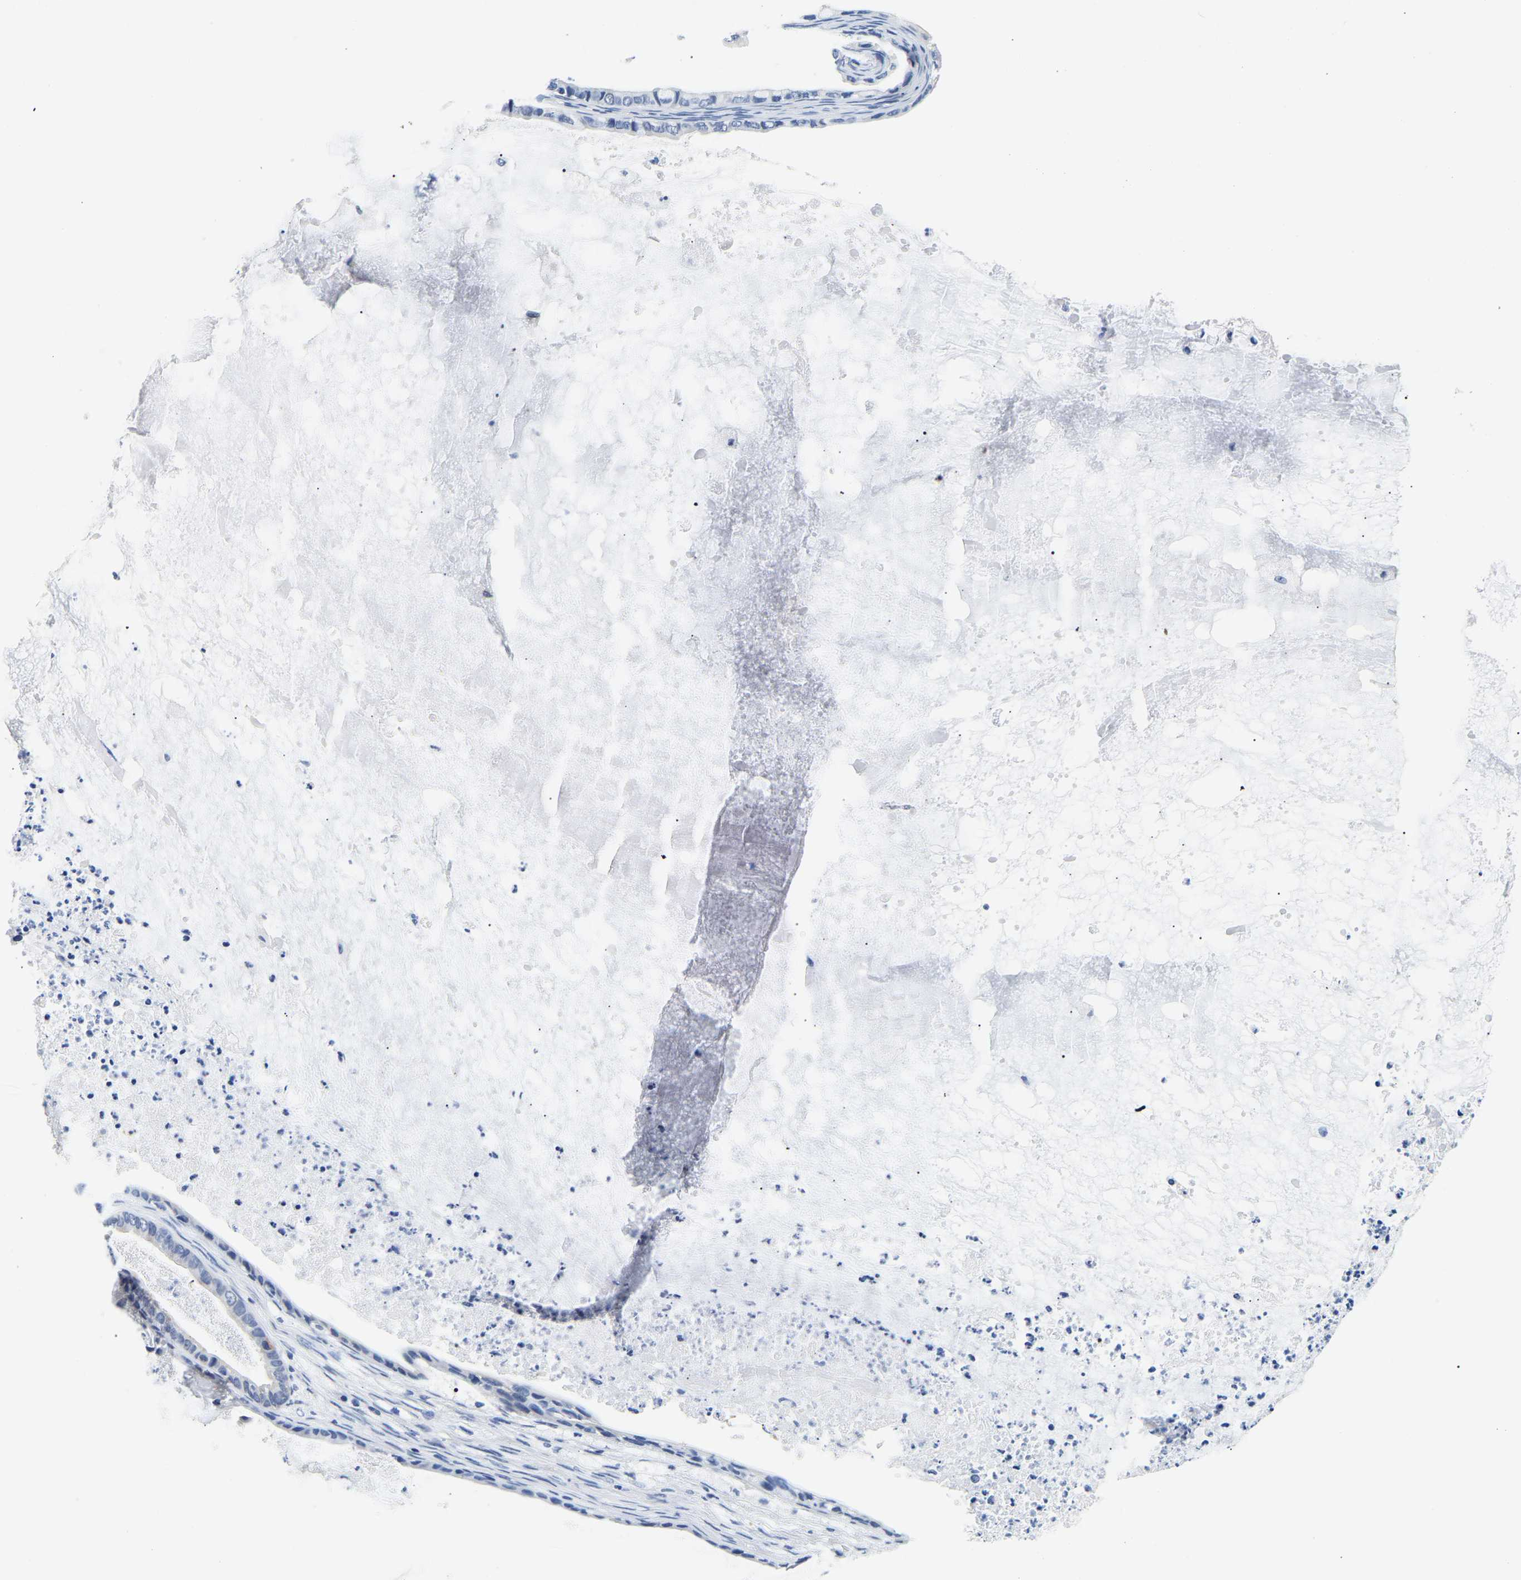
{"staining": {"intensity": "negative", "quantity": "none", "location": "none"}, "tissue": "ovarian cancer", "cell_type": "Tumor cells", "image_type": "cancer", "snomed": [{"axis": "morphology", "description": "Cystadenocarcinoma, mucinous, NOS"}, {"axis": "topography", "description": "Ovary"}], "caption": "This is an immunohistochemistry (IHC) photomicrograph of human ovarian mucinous cystadenocarcinoma. There is no staining in tumor cells.", "gene": "UCHL3", "patient": {"sex": "female", "age": 80}}